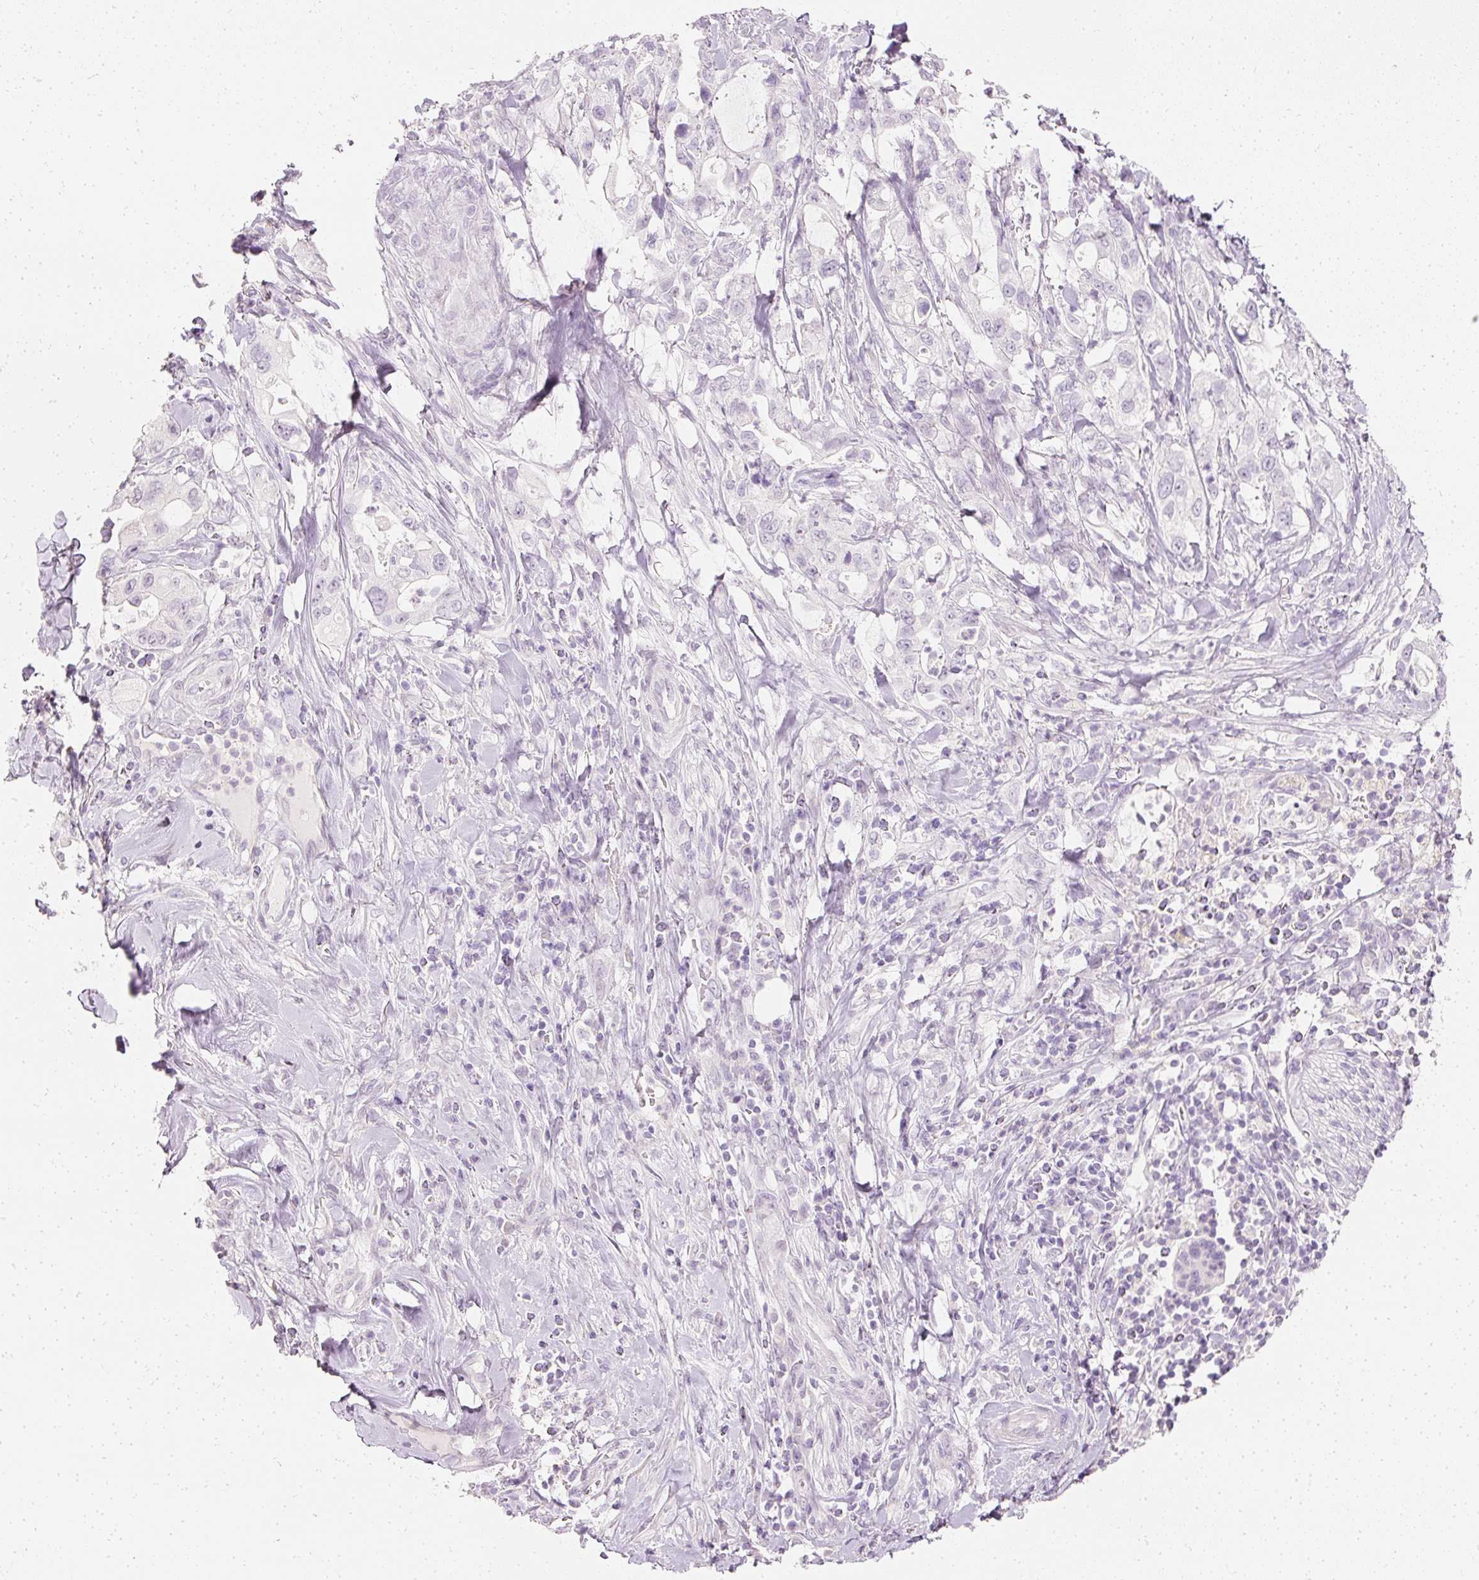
{"staining": {"intensity": "negative", "quantity": "none", "location": "none"}, "tissue": "pancreatic cancer", "cell_type": "Tumor cells", "image_type": "cancer", "snomed": [{"axis": "morphology", "description": "Adenocarcinoma, NOS"}, {"axis": "topography", "description": "Pancreas"}], "caption": "There is no significant expression in tumor cells of pancreatic cancer (adenocarcinoma).", "gene": "ELAVL3", "patient": {"sex": "female", "age": 61}}